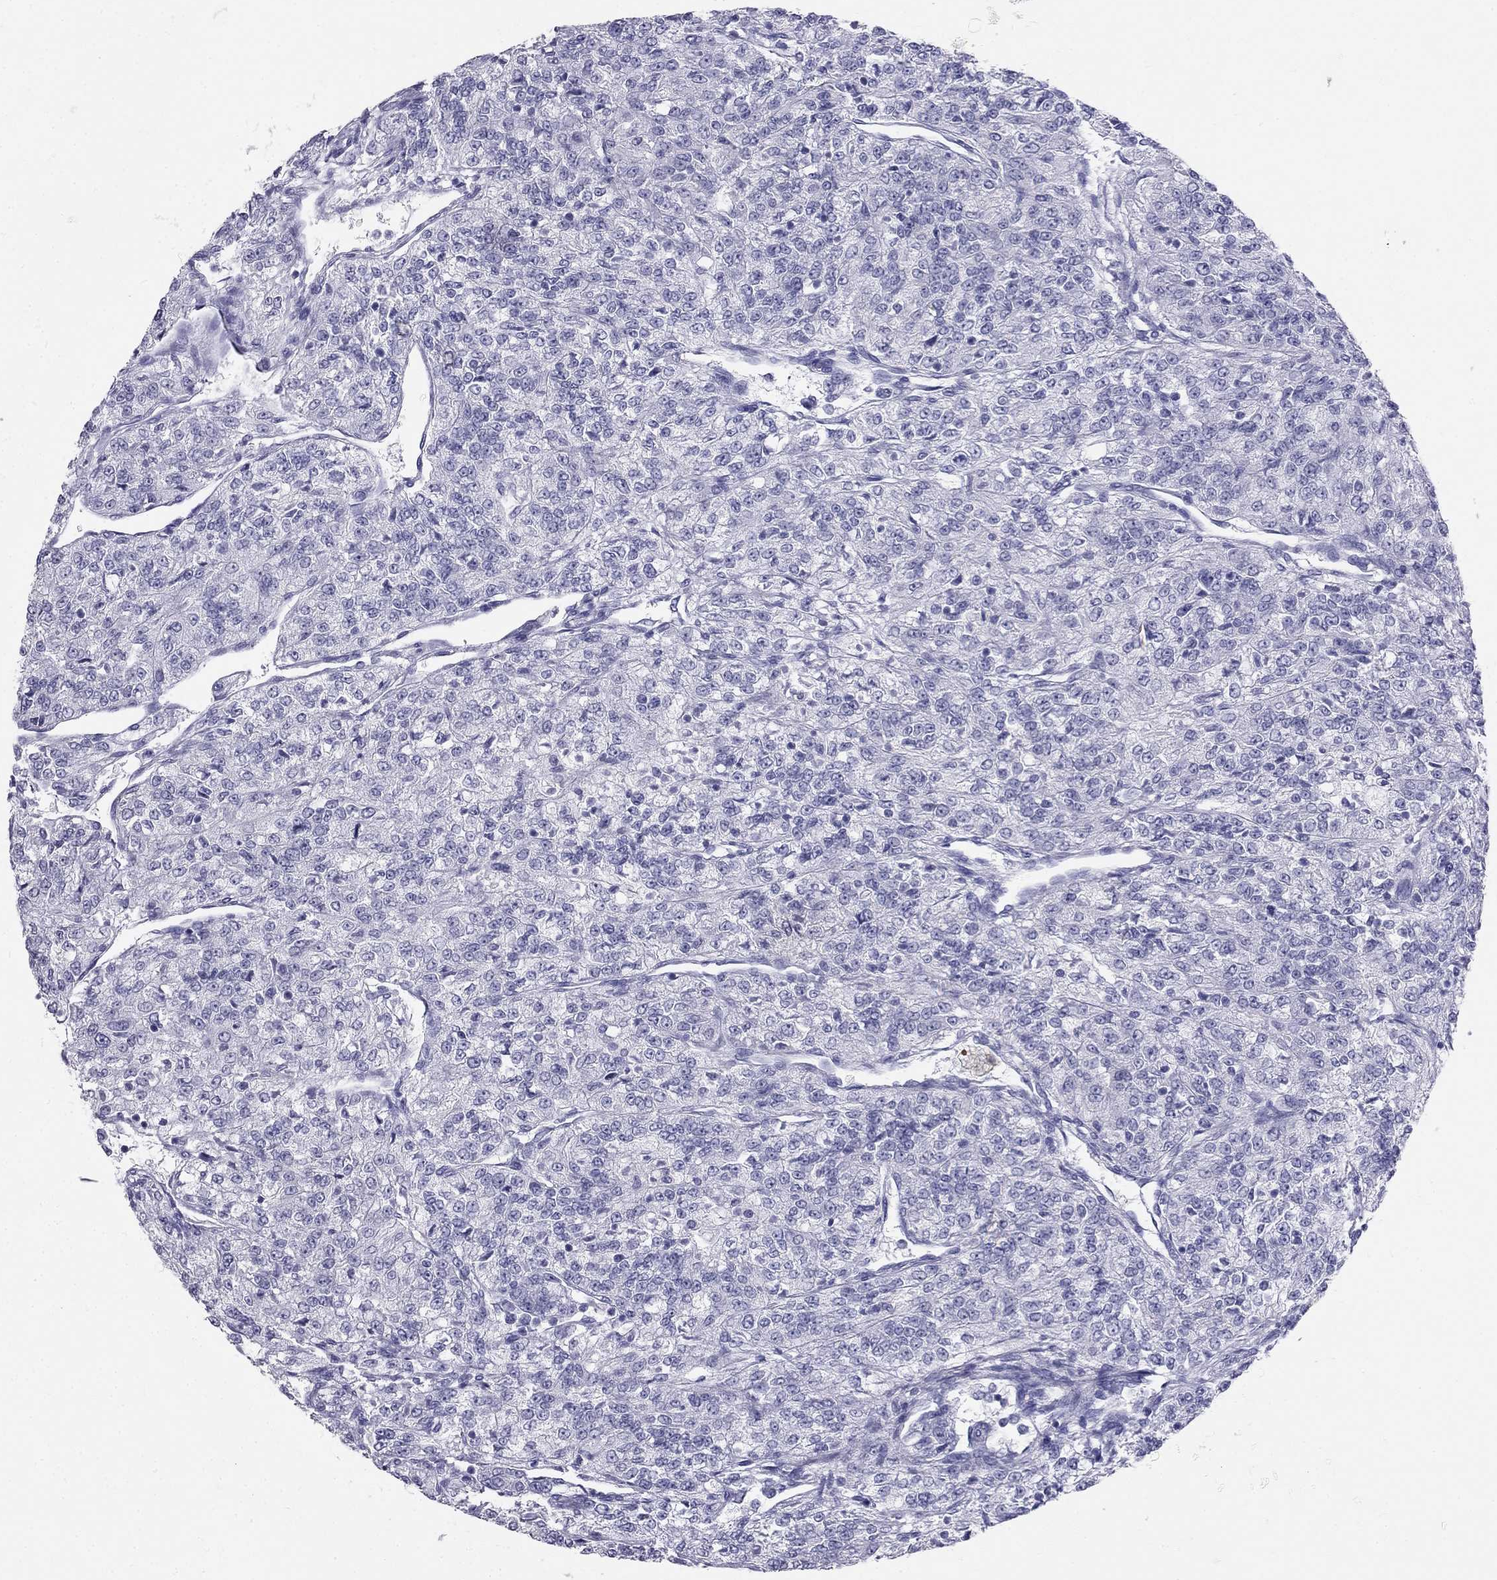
{"staining": {"intensity": "negative", "quantity": "none", "location": "none"}, "tissue": "renal cancer", "cell_type": "Tumor cells", "image_type": "cancer", "snomed": [{"axis": "morphology", "description": "Adenocarcinoma, NOS"}, {"axis": "topography", "description": "Kidney"}], "caption": "The image displays no significant staining in tumor cells of renal cancer (adenocarcinoma).", "gene": "KLRG1", "patient": {"sex": "female", "age": 63}}